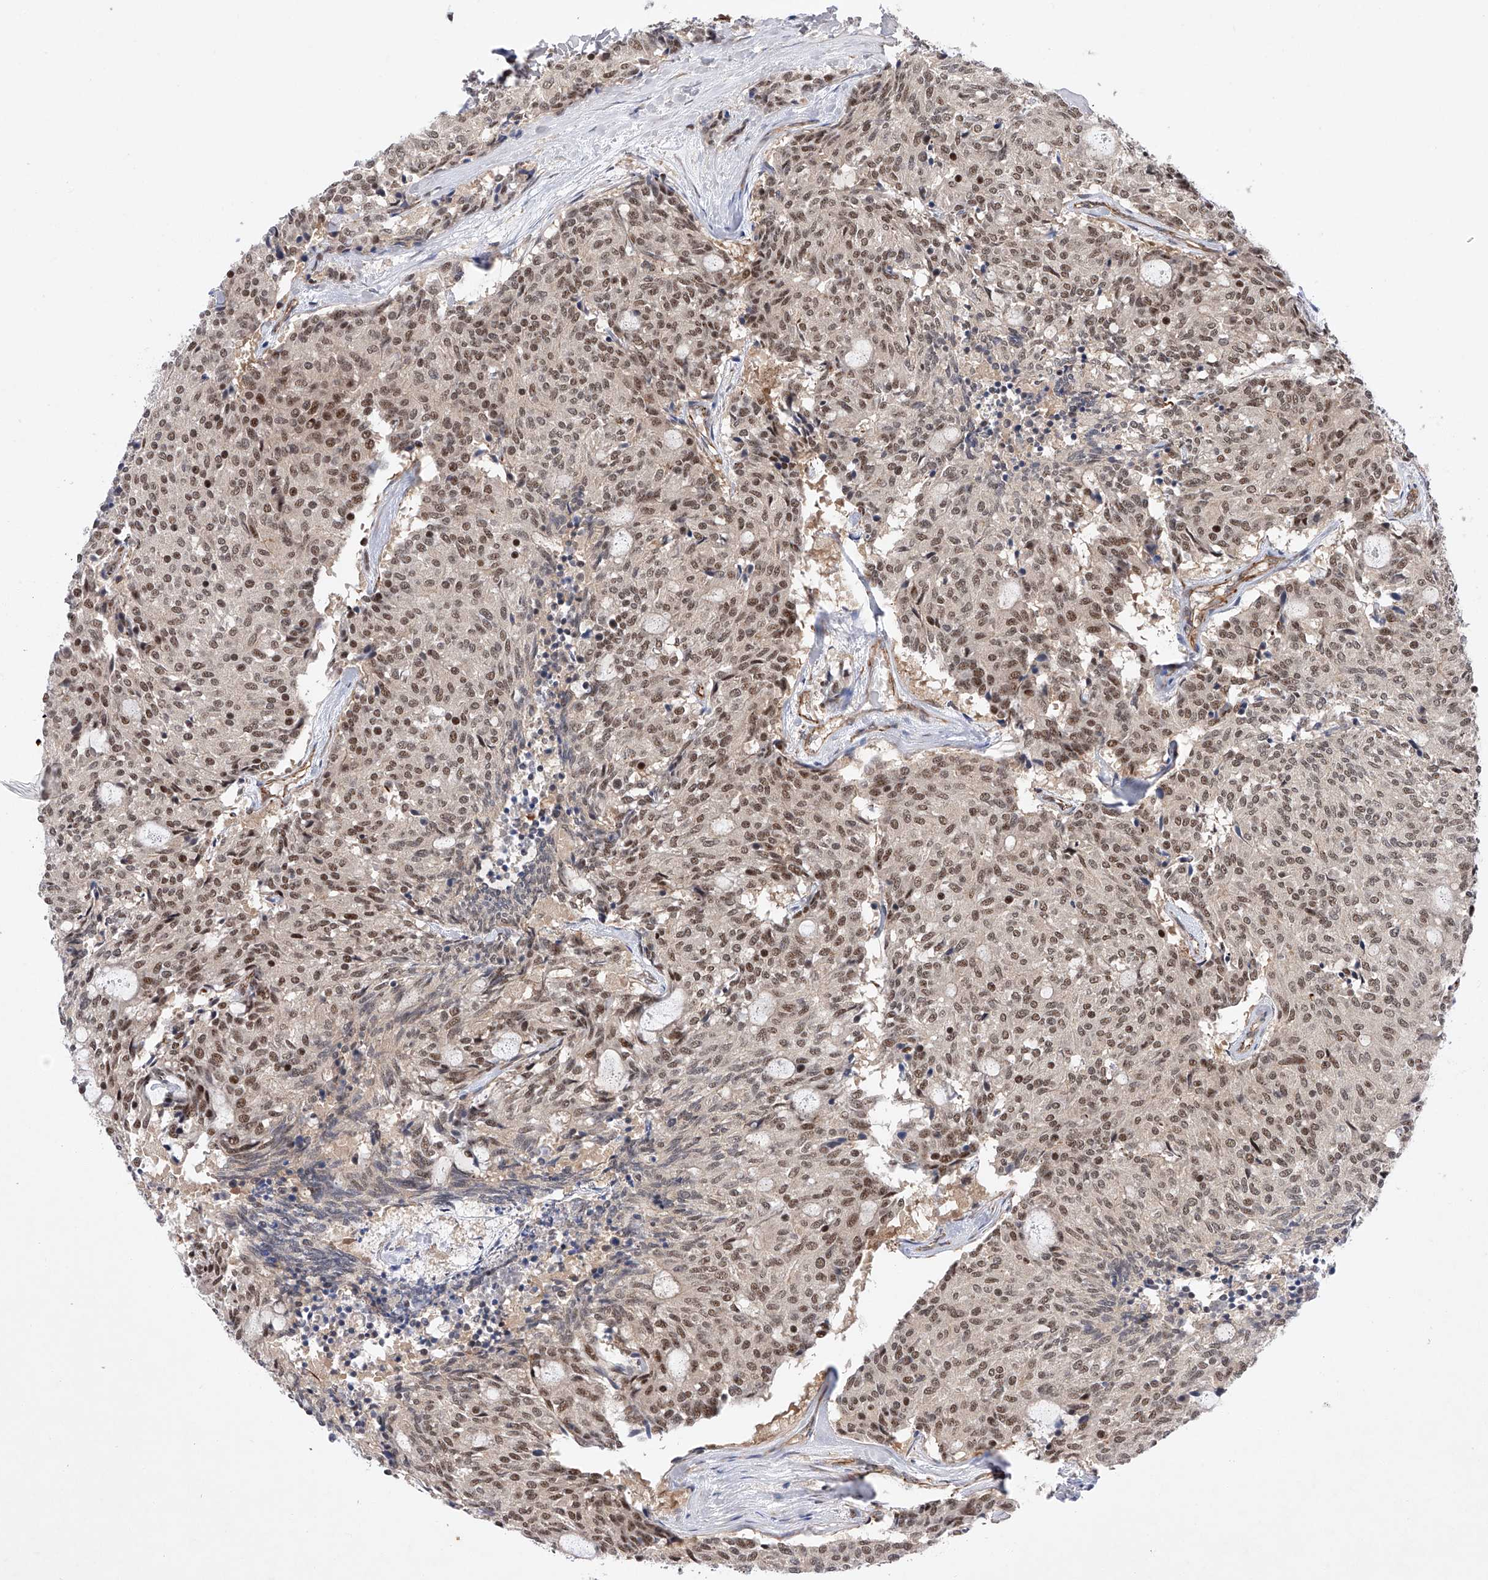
{"staining": {"intensity": "moderate", "quantity": ">75%", "location": "nuclear"}, "tissue": "carcinoid", "cell_type": "Tumor cells", "image_type": "cancer", "snomed": [{"axis": "morphology", "description": "Carcinoid, malignant, NOS"}, {"axis": "topography", "description": "Pancreas"}], "caption": "This micrograph shows IHC staining of human malignant carcinoid, with medium moderate nuclear positivity in about >75% of tumor cells.", "gene": "AMD1", "patient": {"sex": "female", "age": 54}}